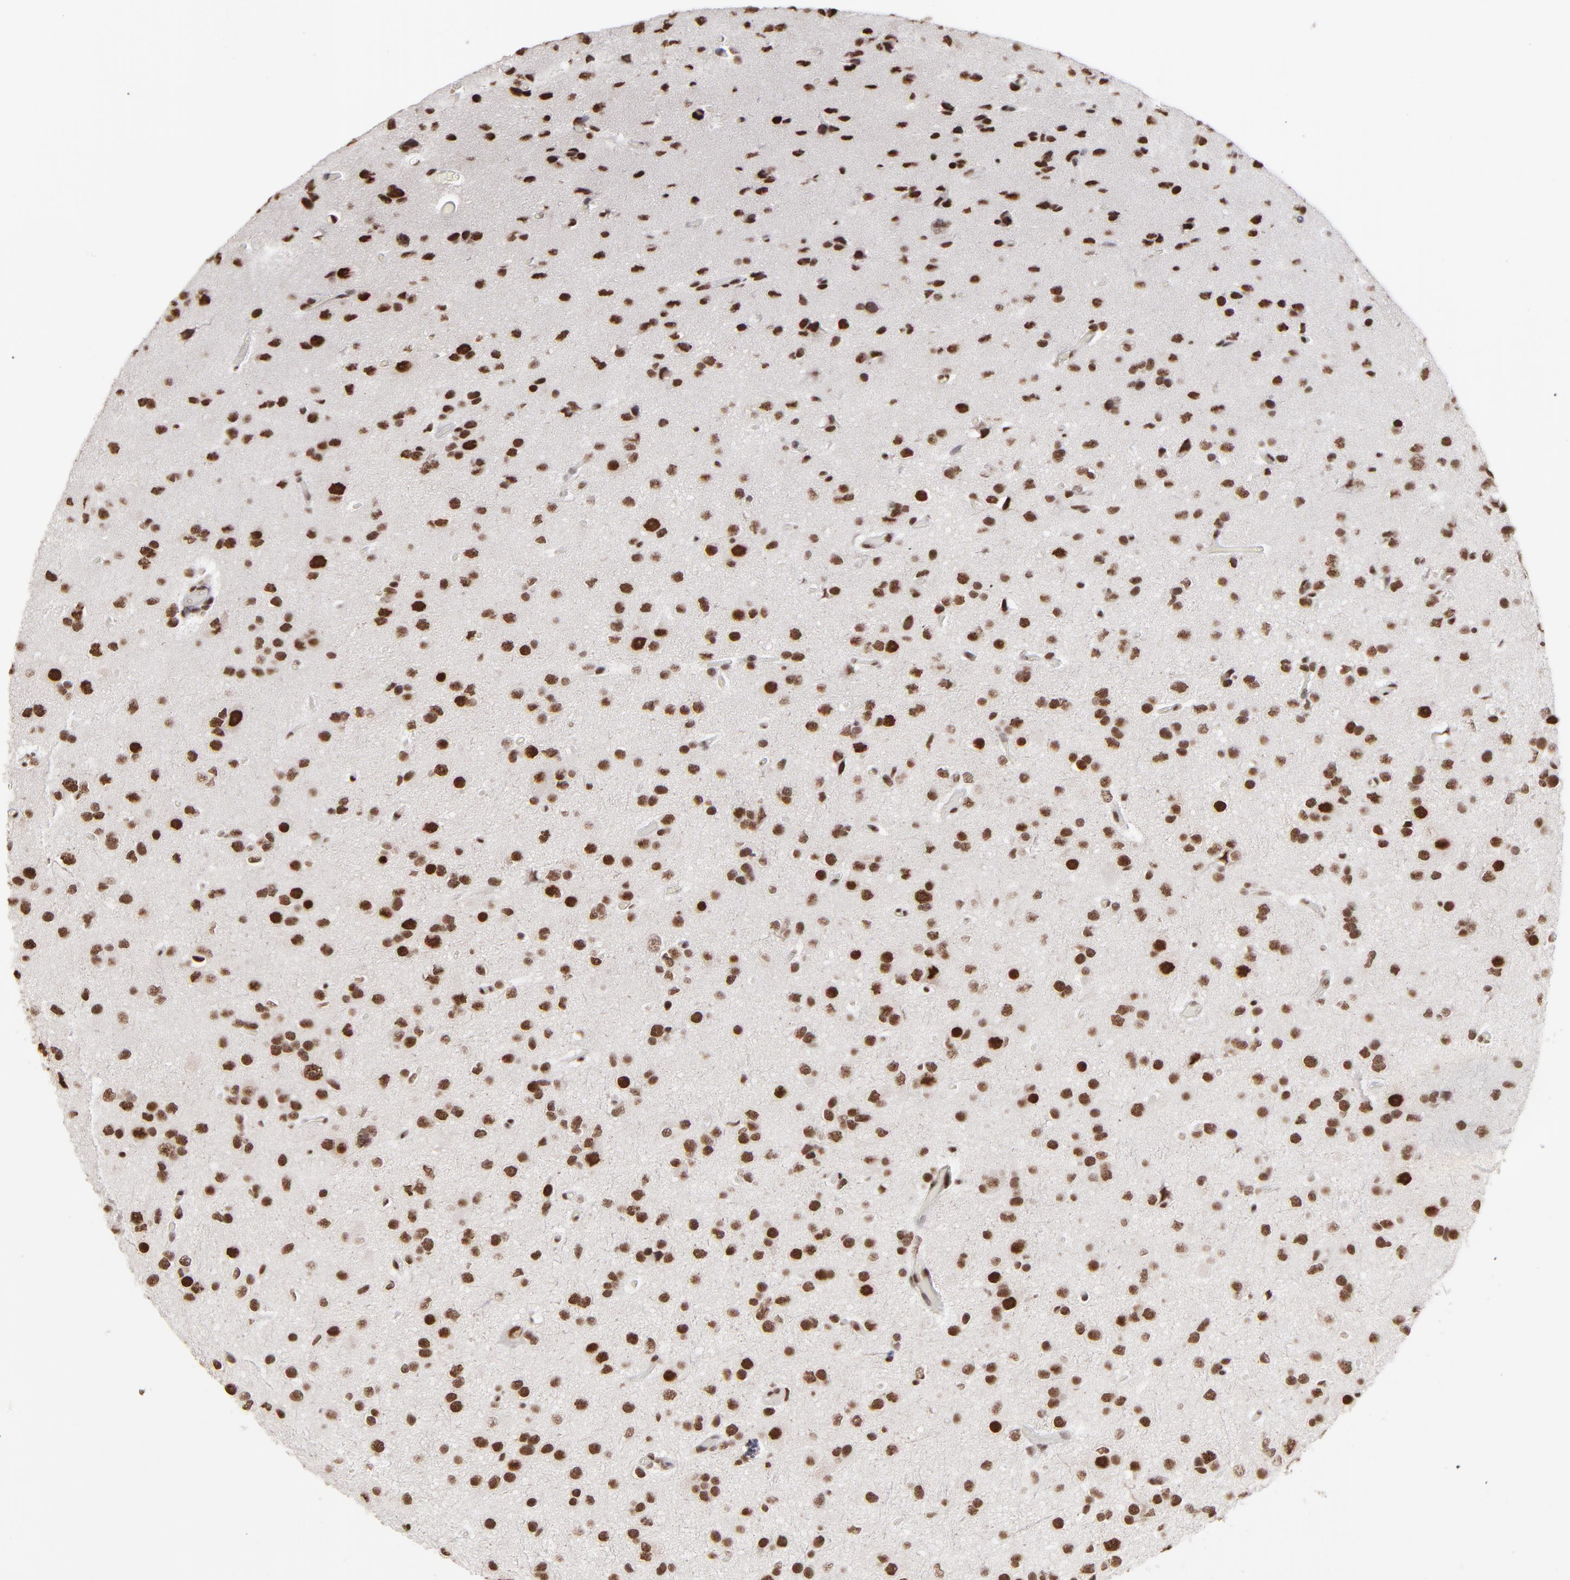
{"staining": {"intensity": "strong", "quantity": ">75%", "location": "nuclear"}, "tissue": "glioma", "cell_type": "Tumor cells", "image_type": "cancer", "snomed": [{"axis": "morphology", "description": "Glioma, malignant, Low grade"}, {"axis": "topography", "description": "Brain"}], "caption": "A brown stain labels strong nuclear expression of a protein in malignant glioma (low-grade) tumor cells.", "gene": "ZNF3", "patient": {"sex": "male", "age": 42}}